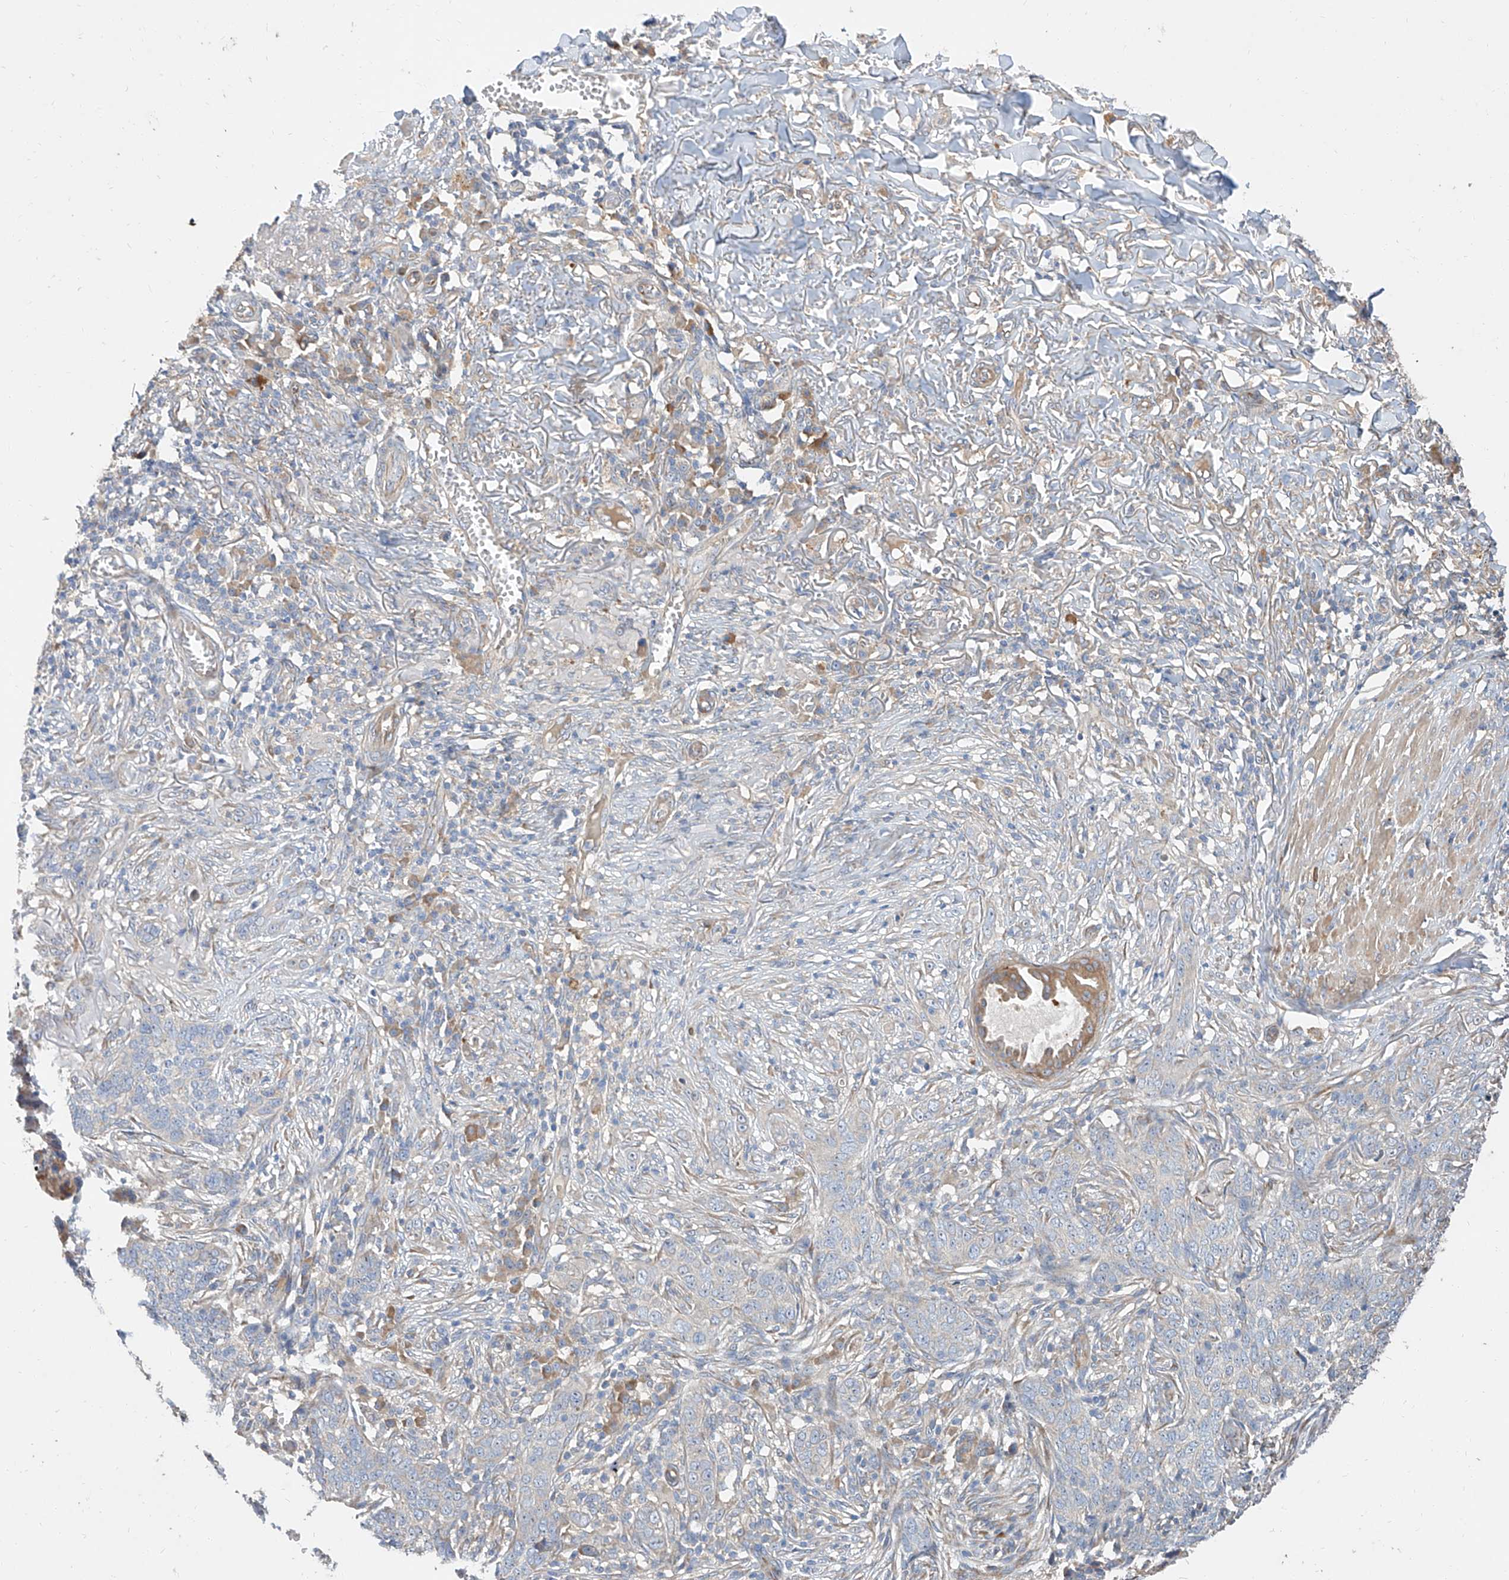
{"staining": {"intensity": "weak", "quantity": "<25%", "location": "cytoplasmic/membranous"}, "tissue": "skin cancer", "cell_type": "Tumor cells", "image_type": "cancer", "snomed": [{"axis": "morphology", "description": "Basal cell carcinoma"}, {"axis": "topography", "description": "Skin"}], "caption": "Immunohistochemistry (IHC) image of human skin cancer stained for a protein (brown), which shows no staining in tumor cells.", "gene": "DIRAS3", "patient": {"sex": "male", "age": 85}}